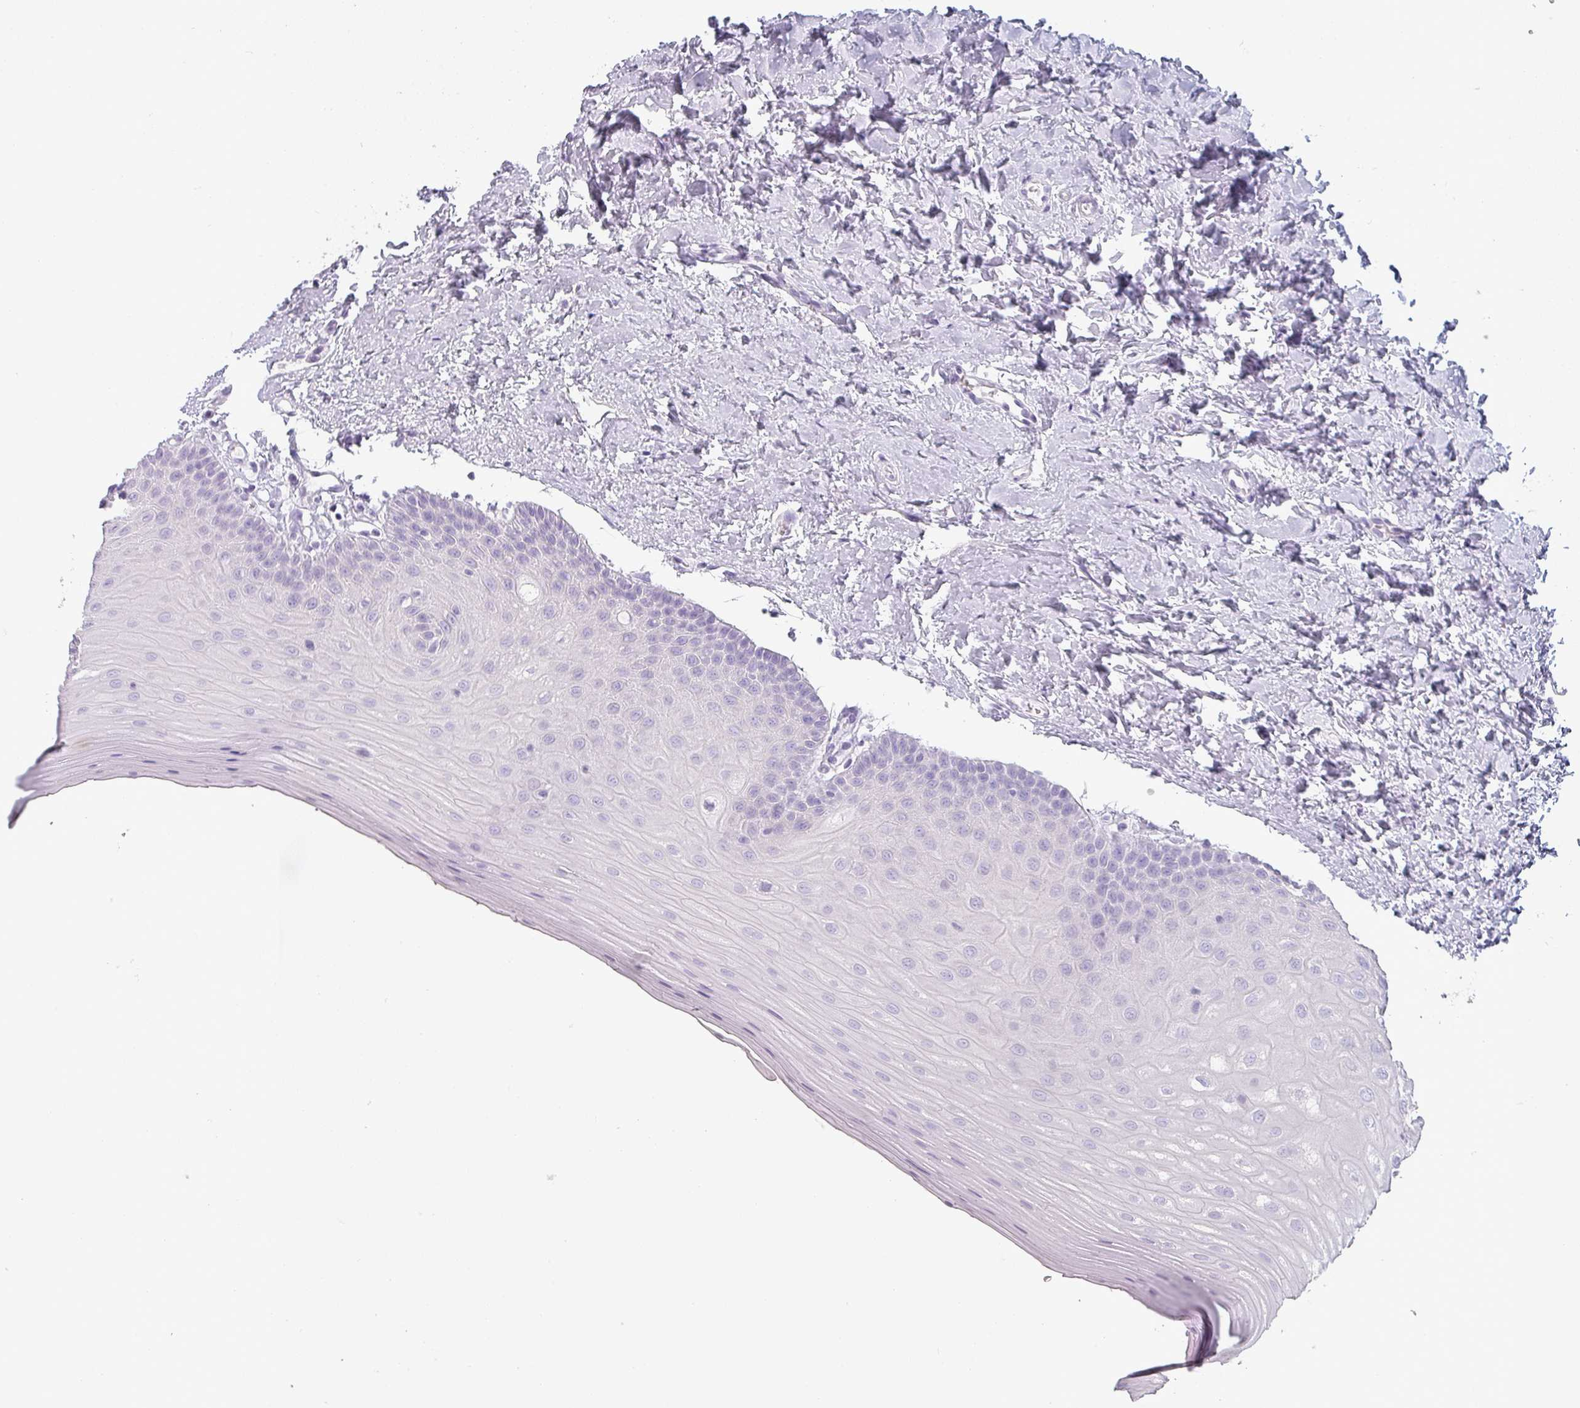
{"staining": {"intensity": "negative", "quantity": "none", "location": "none"}, "tissue": "oral mucosa", "cell_type": "Squamous epithelial cells", "image_type": "normal", "snomed": [{"axis": "morphology", "description": "Normal tissue, NOS"}, {"axis": "topography", "description": "Oral tissue"}], "caption": "This is an IHC photomicrograph of benign human oral mucosa. There is no expression in squamous epithelial cells.", "gene": "SFTPA1", "patient": {"sex": "female", "age": 67}}